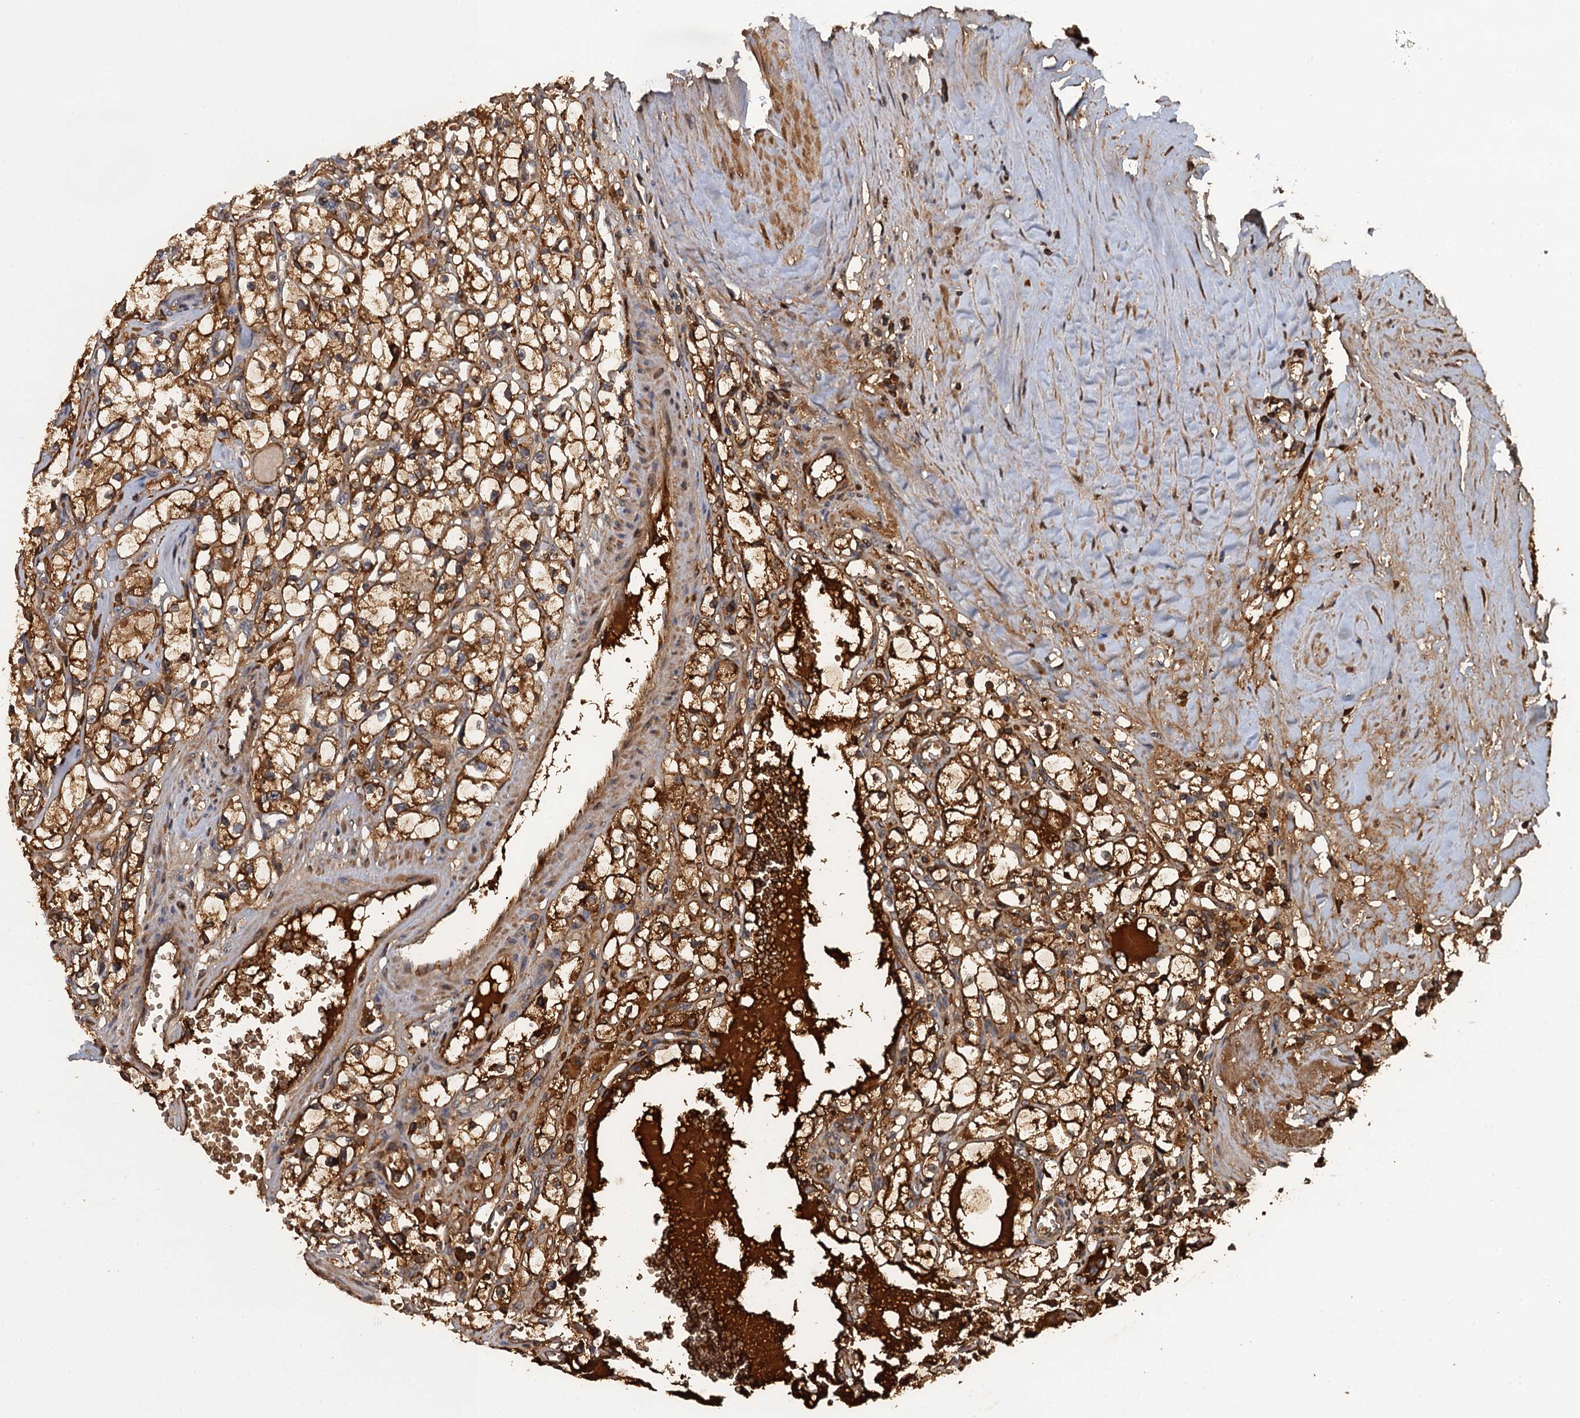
{"staining": {"intensity": "moderate", "quantity": ">75%", "location": "cytoplasmic/membranous"}, "tissue": "renal cancer", "cell_type": "Tumor cells", "image_type": "cancer", "snomed": [{"axis": "morphology", "description": "Adenocarcinoma, NOS"}, {"axis": "topography", "description": "Kidney"}], "caption": "DAB (3,3'-diaminobenzidine) immunohistochemical staining of human renal cancer (adenocarcinoma) reveals moderate cytoplasmic/membranous protein staining in approximately >75% of tumor cells. (Brightfield microscopy of DAB IHC at high magnification).", "gene": "HAPLN3", "patient": {"sex": "male", "age": 56}}